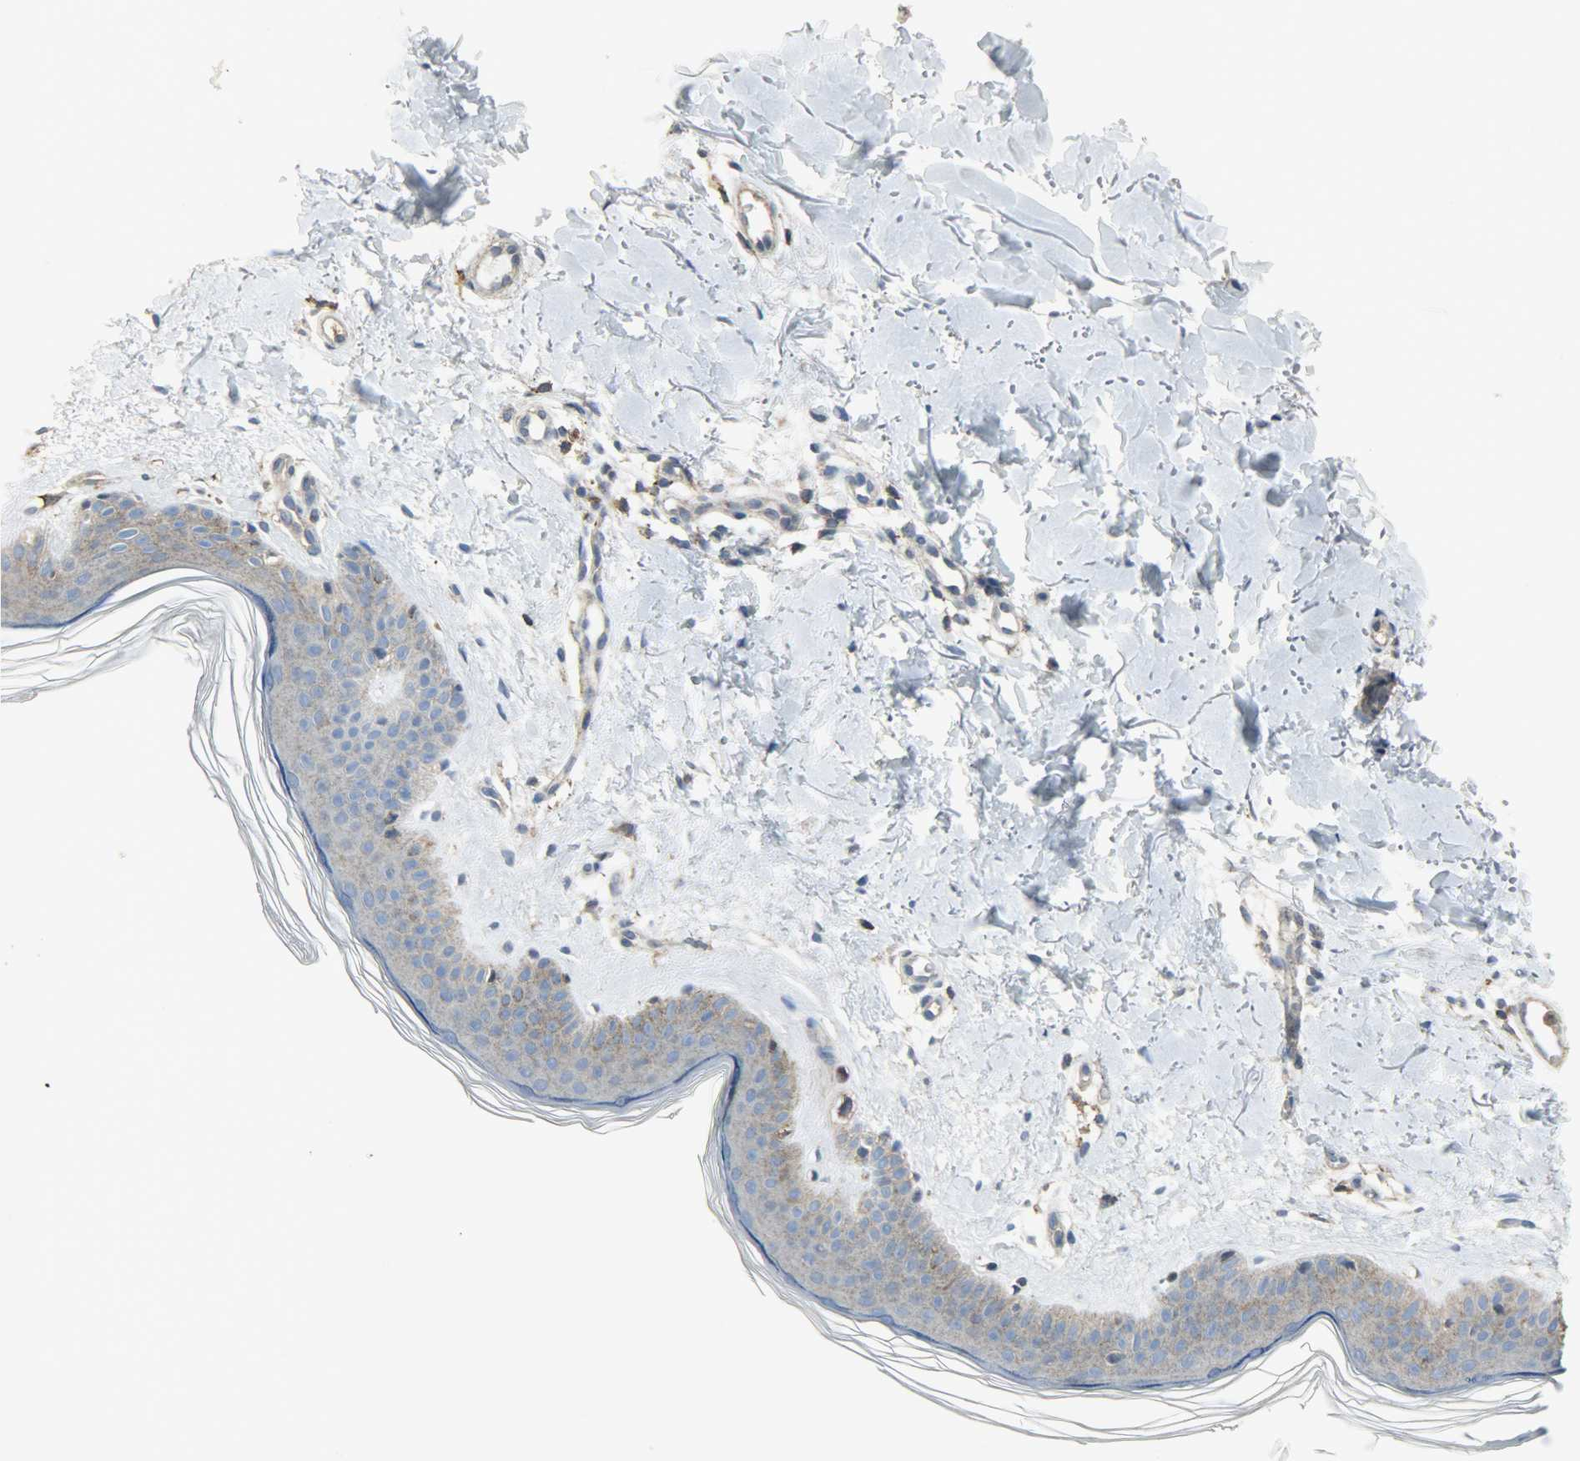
{"staining": {"intensity": "weak", "quantity": "25%-75%", "location": "cytoplasmic/membranous"}, "tissue": "skin", "cell_type": "Fibroblasts", "image_type": "normal", "snomed": [{"axis": "morphology", "description": "Normal tissue, NOS"}, {"axis": "topography", "description": "Skin"}], "caption": "Immunohistochemical staining of benign human skin shows weak cytoplasmic/membranous protein positivity in about 25%-75% of fibroblasts. The protein is stained brown, and the nuclei are stained in blue (DAB (3,3'-diaminobenzidine) IHC with brightfield microscopy, high magnification).", "gene": "DNAJA4", "patient": {"sex": "female", "age": 56}}